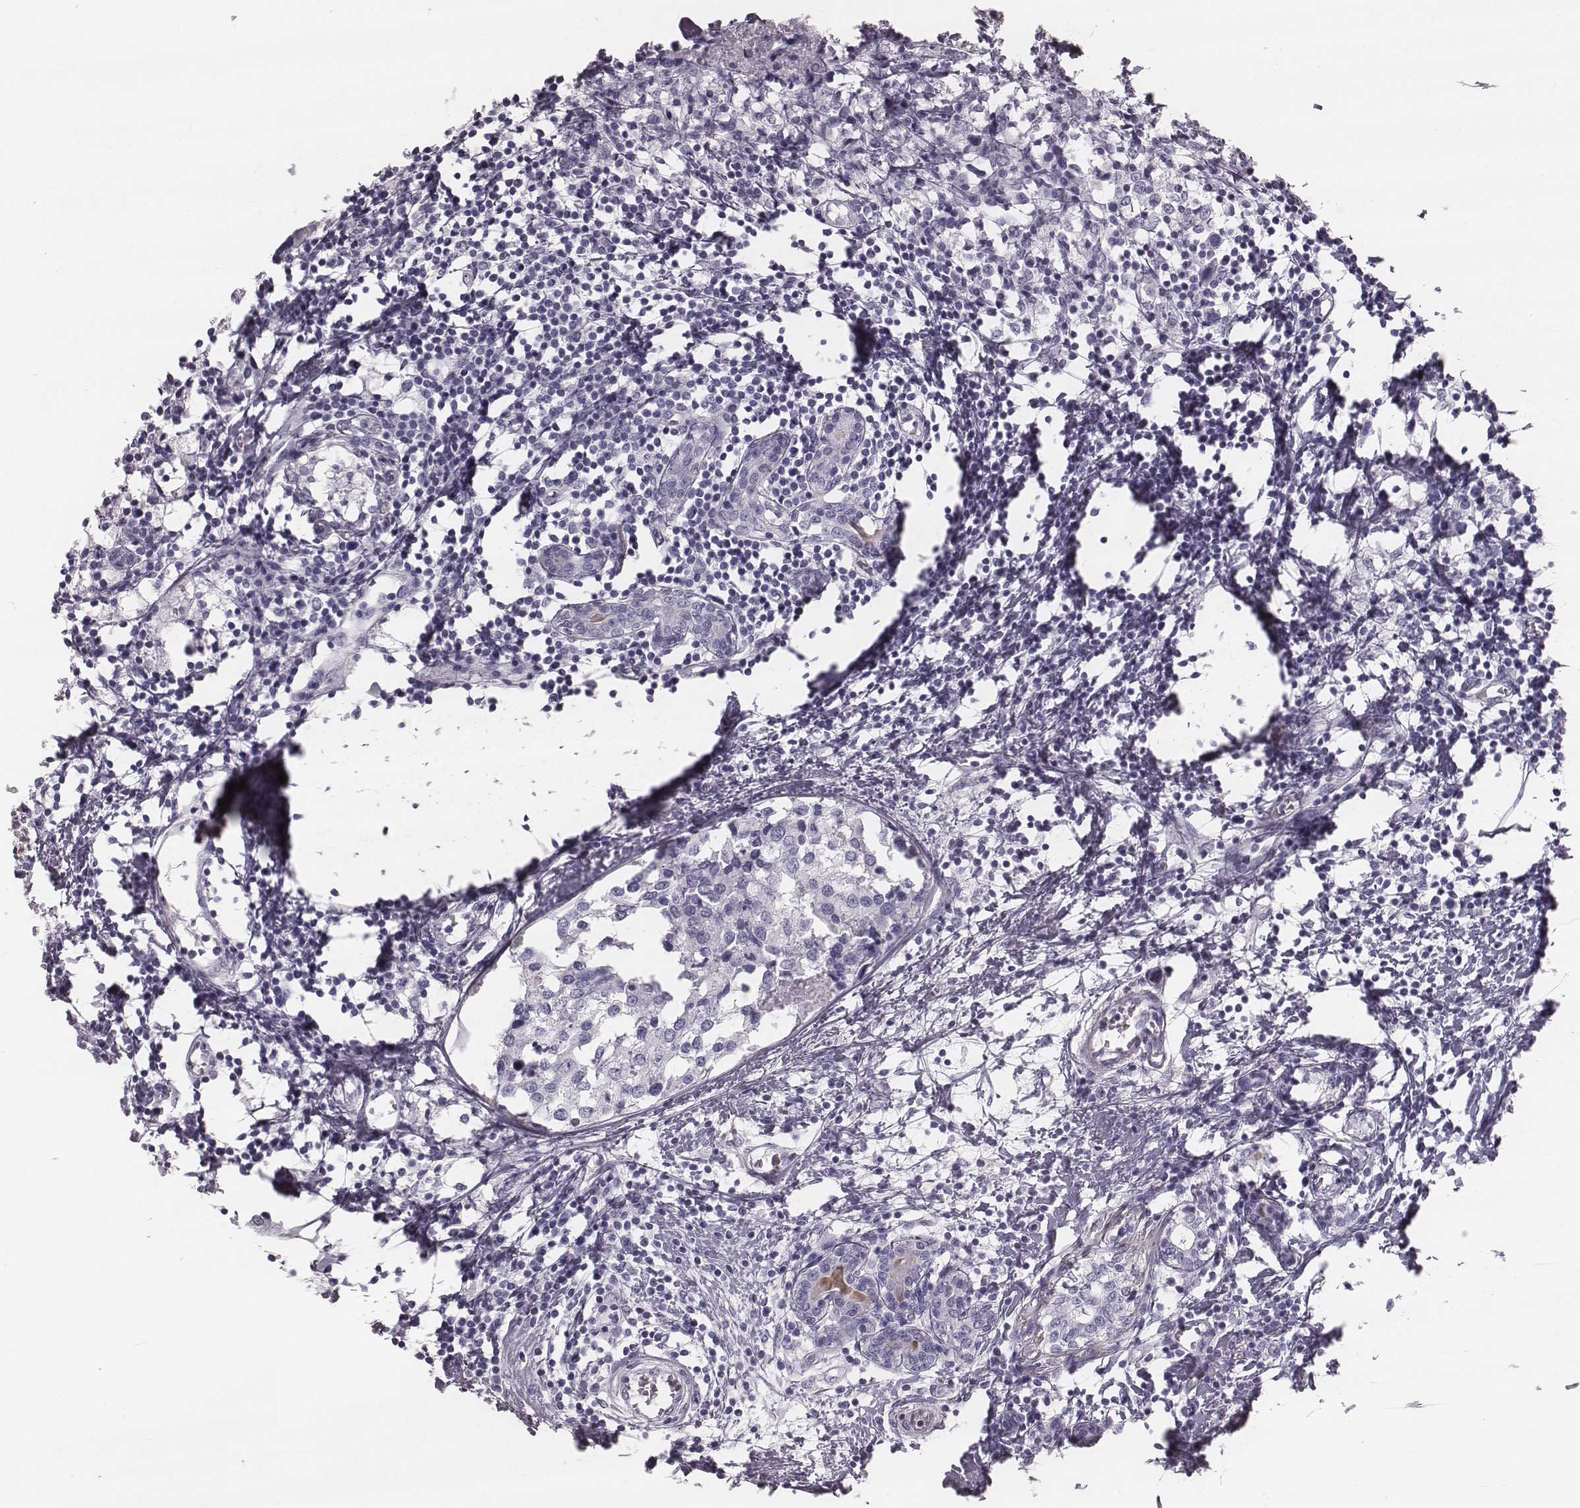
{"staining": {"intensity": "negative", "quantity": "none", "location": "none"}, "tissue": "breast cancer", "cell_type": "Tumor cells", "image_type": "cancer", "snomed": [{"axis": "morphology", "description": "Lobular carcinoma"}, {"axis": "topography", "description": "Breast"}], "caption": "Tumor cells are negative for protein expression in human breast lobular carcinoma.", "gene": "KRT74", "patient": {"sex": "female", "age": 59}}